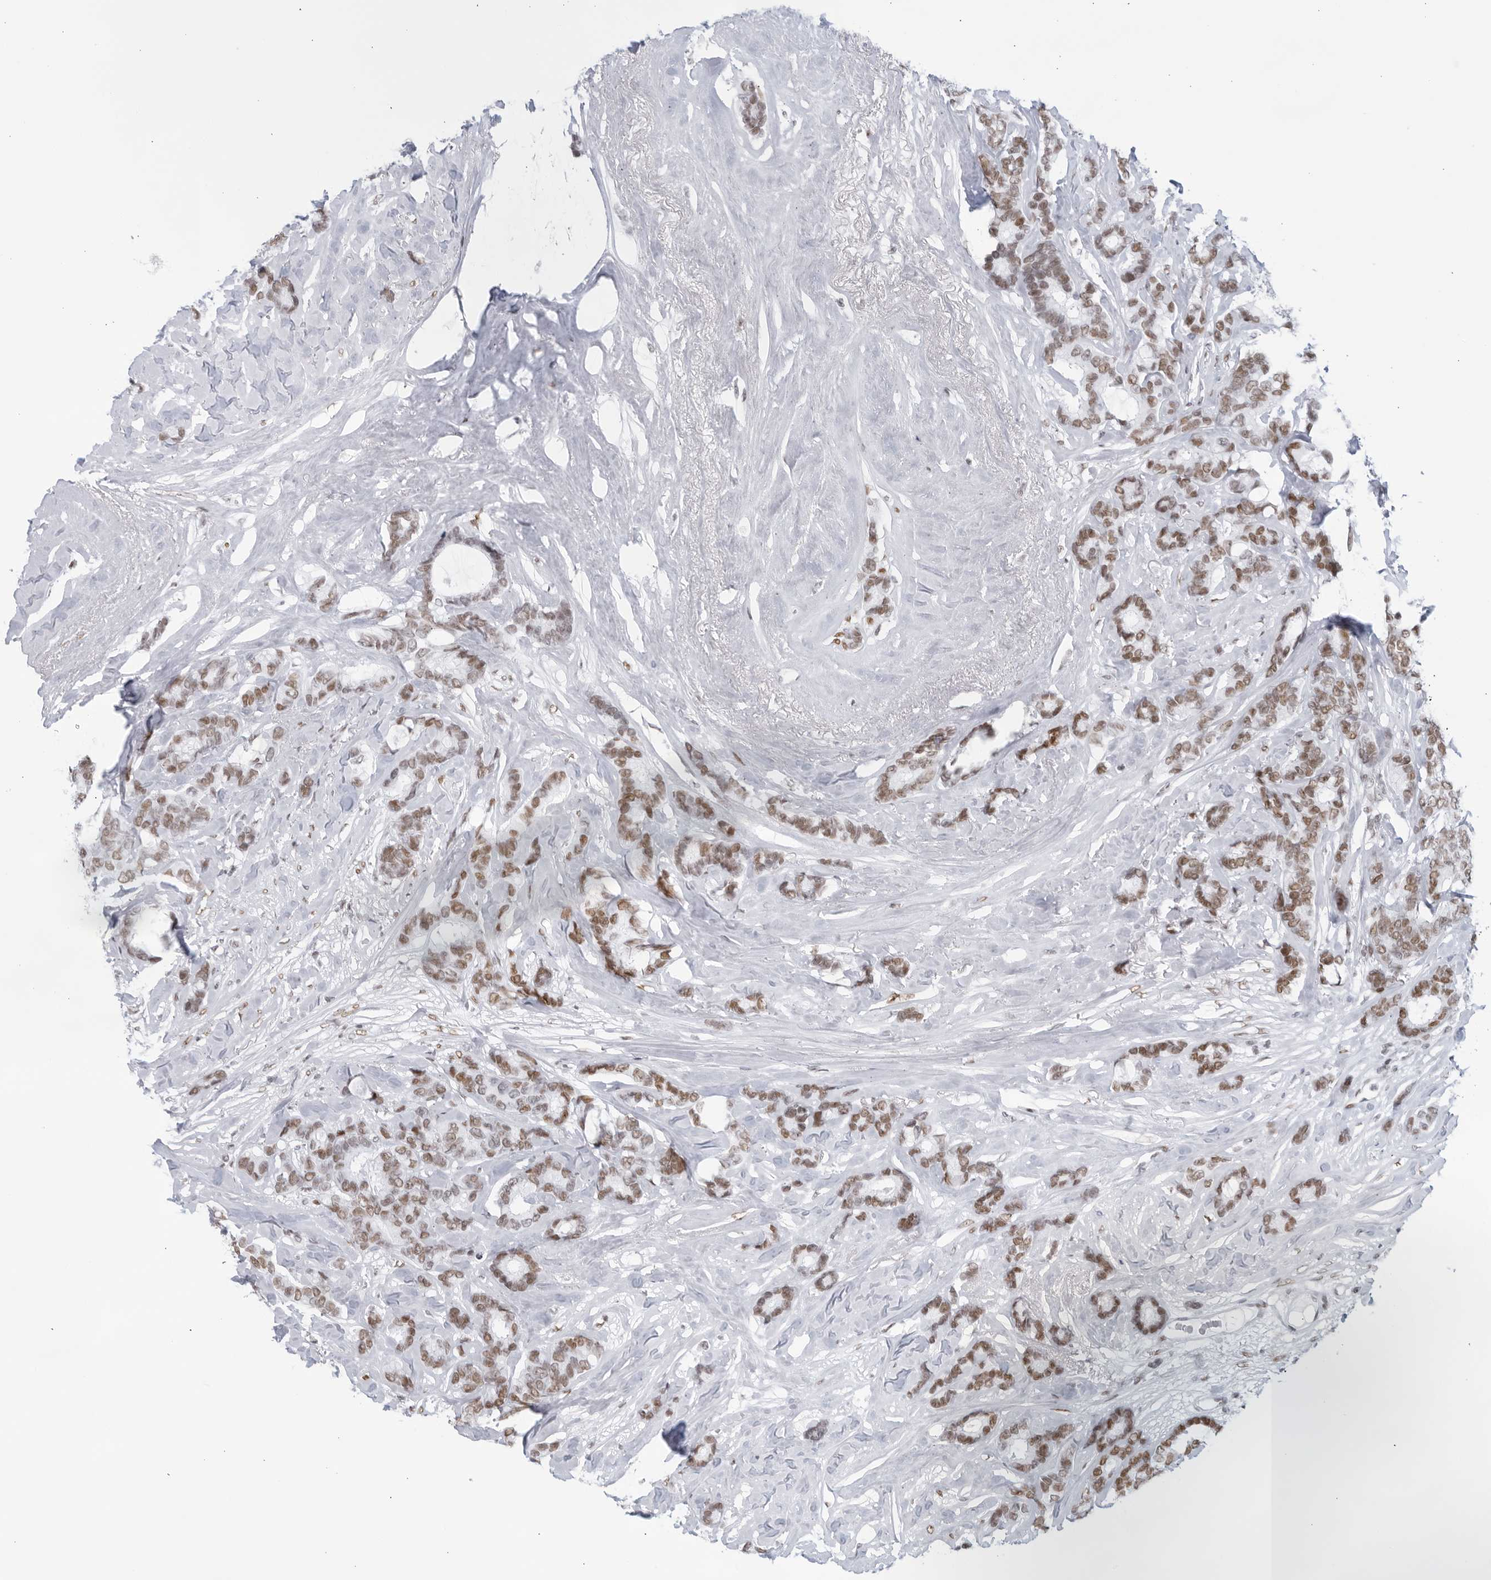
{"staining": {"intensity": "moderate", "quantity": ">75%", "location": "nuclear"}, "tissue": "breast cancer", "cell_type": "Tumor cells", "image_type": "cancer", "snomed": [{"axis": "morphology", "description": "Duct carcinoma"}, {"axis": "topography", "description": "Breast"}], "caption": "Protein staining demonstrates moderate nuclear expression in approximately >75% of tumor cells in breast cancer.", "gene": "HP1BP3", "patient": {"sex": "female", "age": 87}}